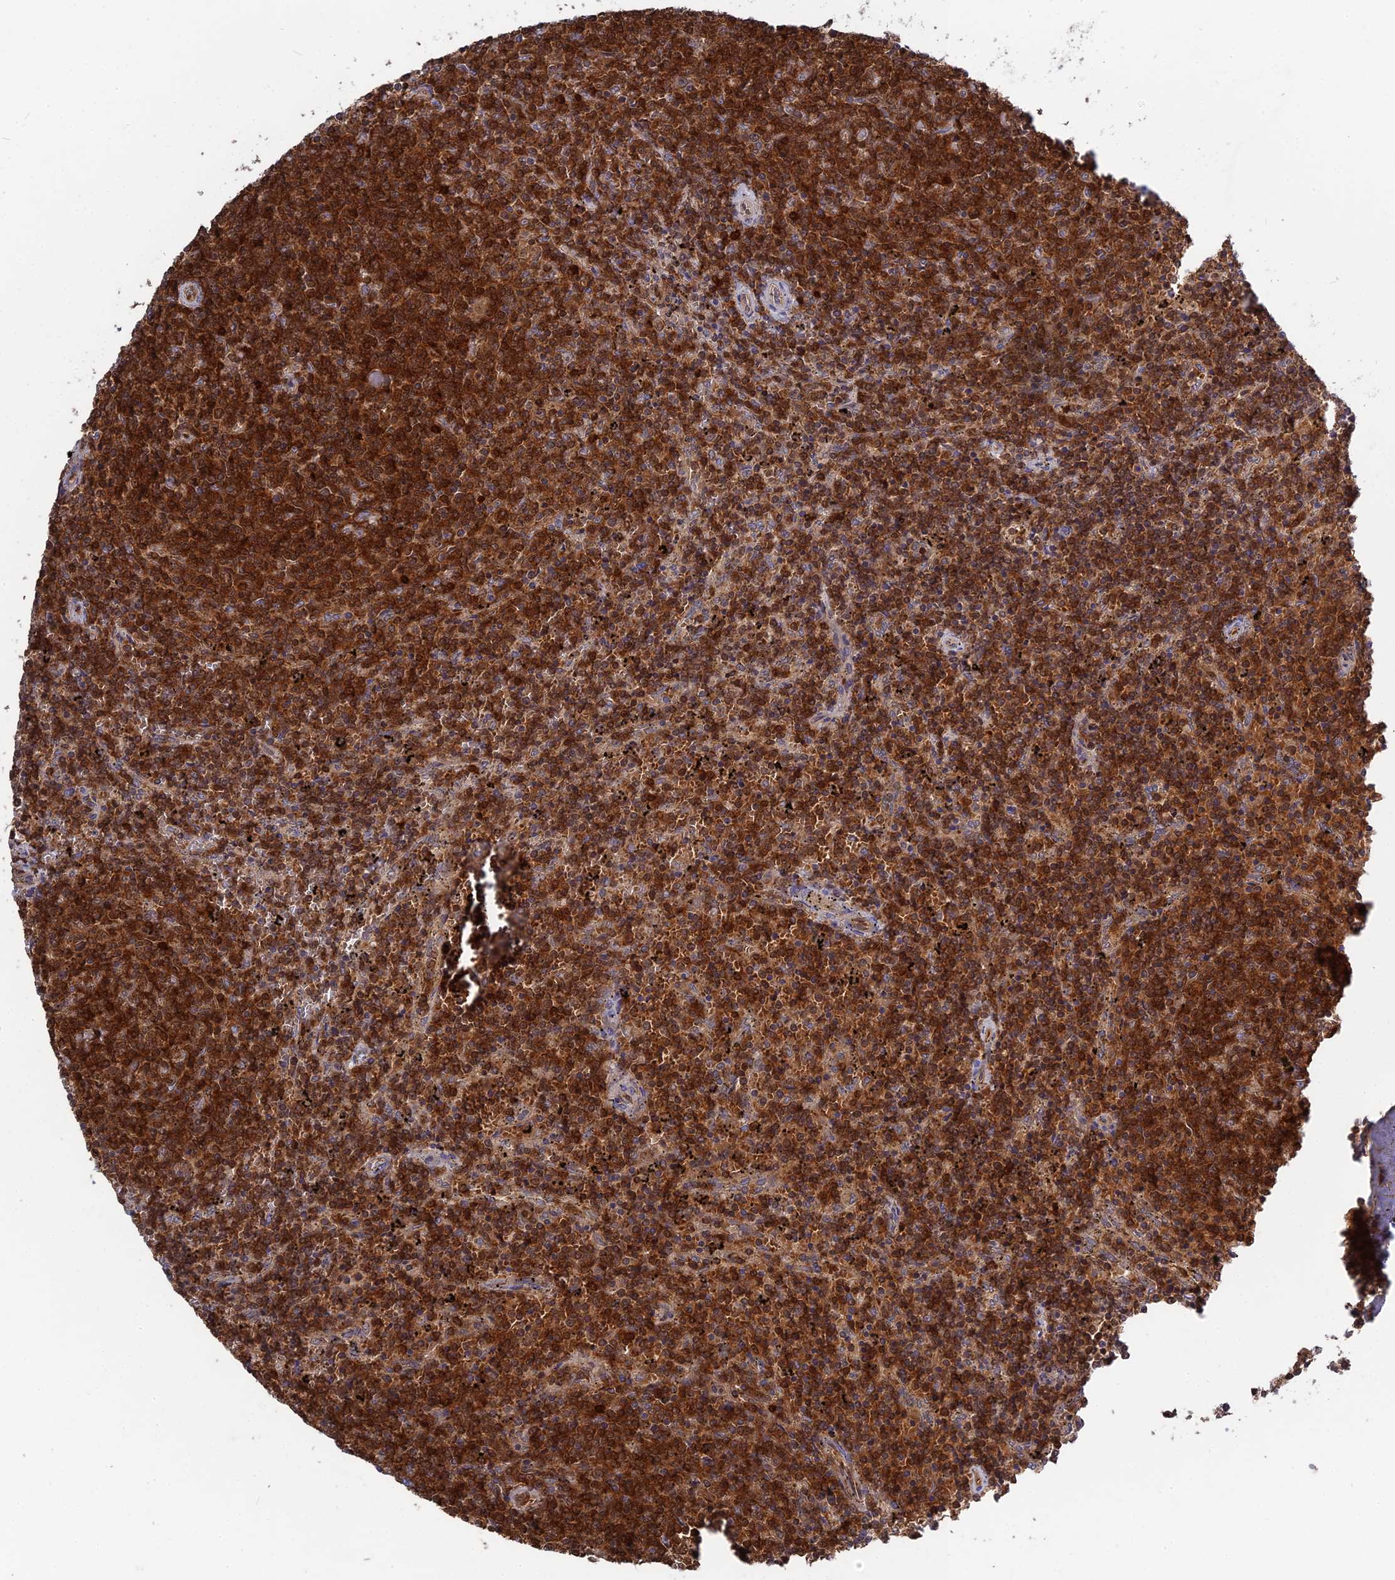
{"staining": {"intensity": "strong", "quantity": ">75%", "location": "cytoplasmic/membranous"}, "tissue": "lymphoma", "cell_type": "Tumor cells", "image_type": "cancer", "snomed": [{"axis": "morphology", "description": "Malignant lymphoma, non-Hodgkin's type, Low grade"}, {"axis": "topography", "description": "Spleen"}], "caption": "A photomicrograph of human lymphoma stained for a protein exhibits strong cytoplasmic/membranous brown staining in tumor cells.", "gene": "RPIA", "patient": {"sex": "female", "age": 50}}